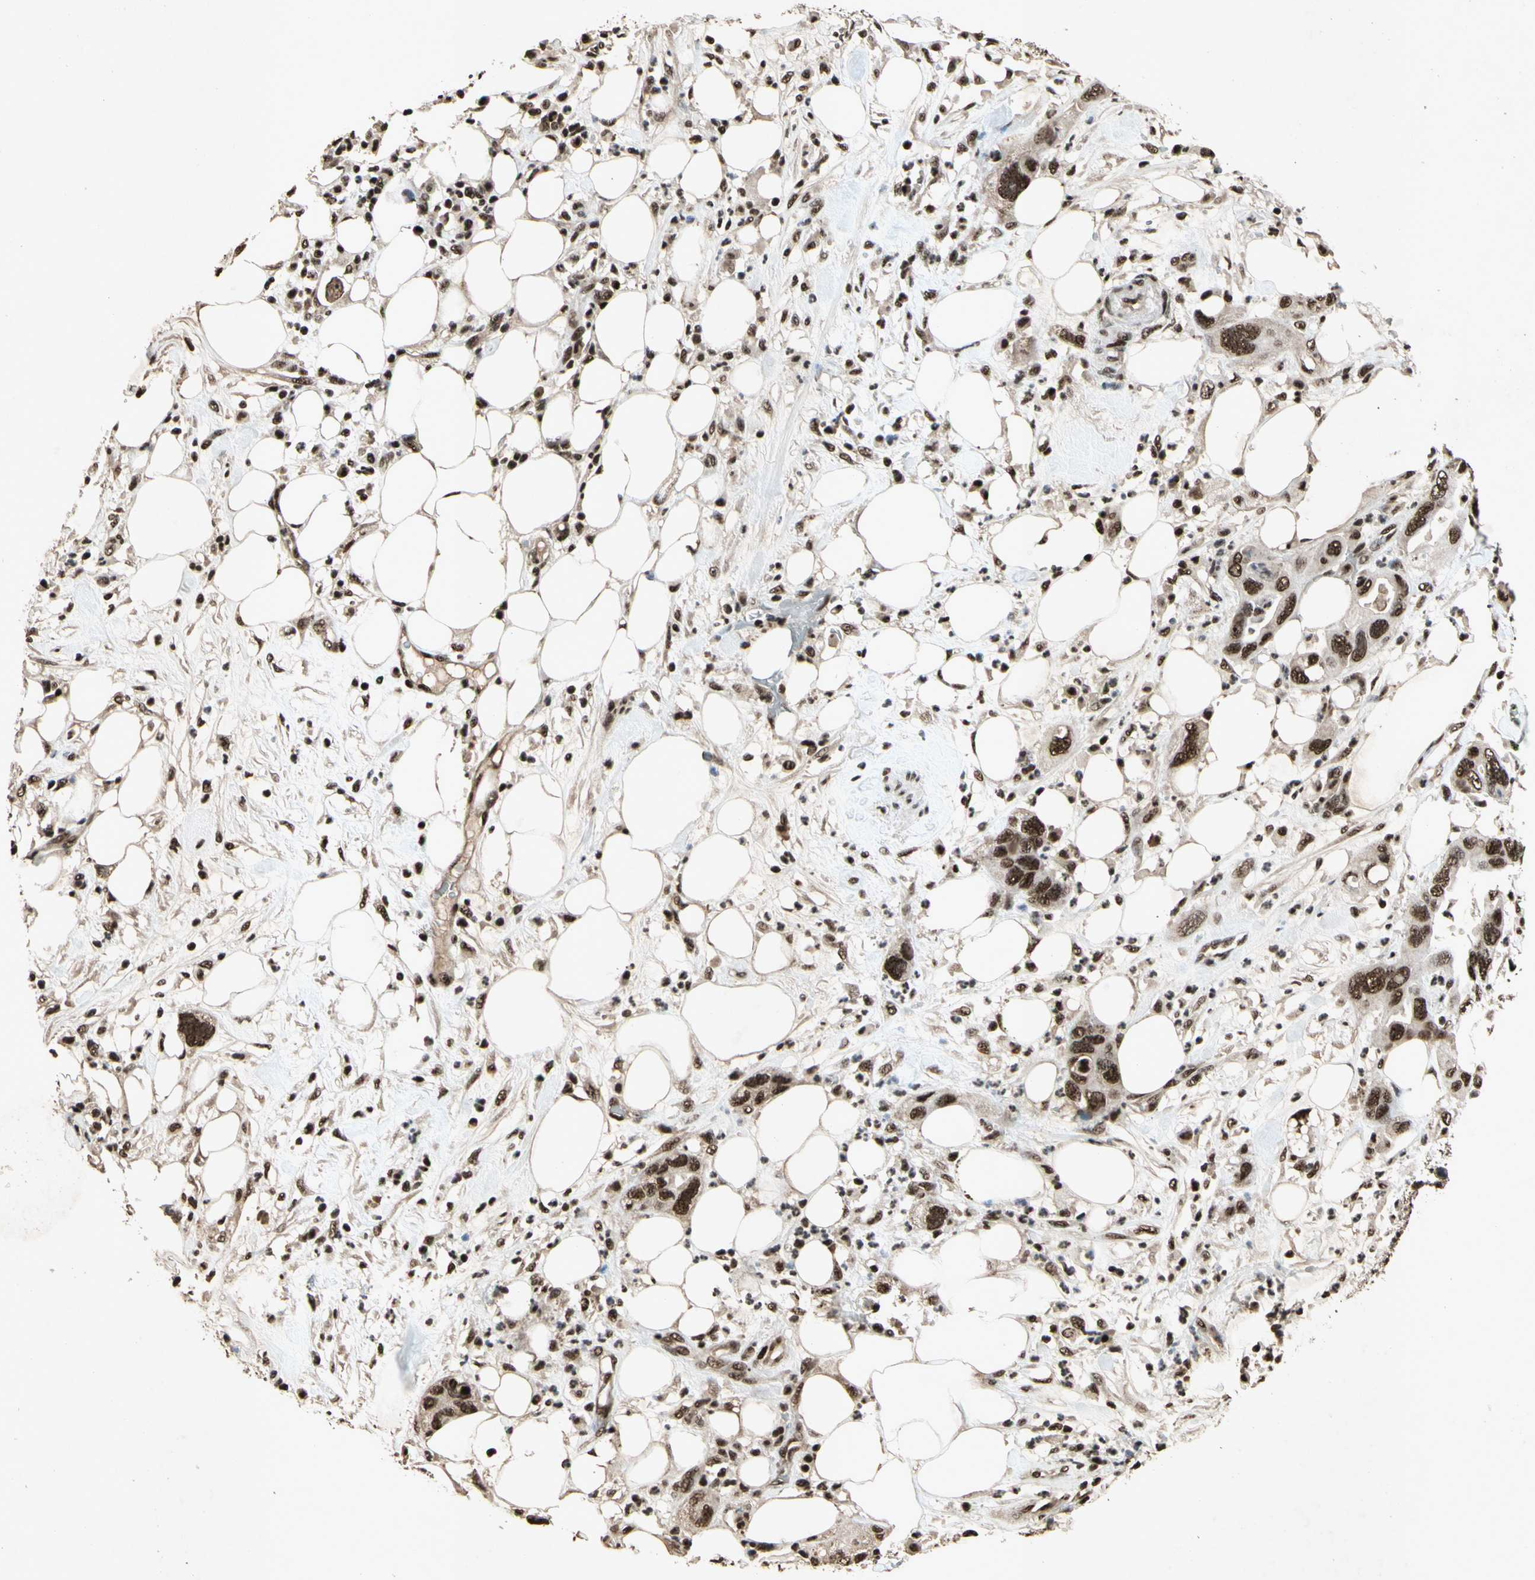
{"staining": {"intensity": "strong", "quantity": ">75%", "location": "nuclear"}, "tissue": "pancreatic cancer", "cell_type": "Tumor cells", "image_type": "cancer", "snomed": [{"axis": "morphology", "description": "Adenocarcinoma, NOS"}, {"axis": "topography", "description": "Pancreas"}], "caption": "Immunohistochemical staining of pancreatic cancer (adenocarcinoma) exhibits high levels of strong nuclear protein expression in about >75% of tumor cells. (DAB = brown stain, brightfield microscopy at high magnification).", "gene": "TBX2", "patient": {"sex": "female", "age": 71}}